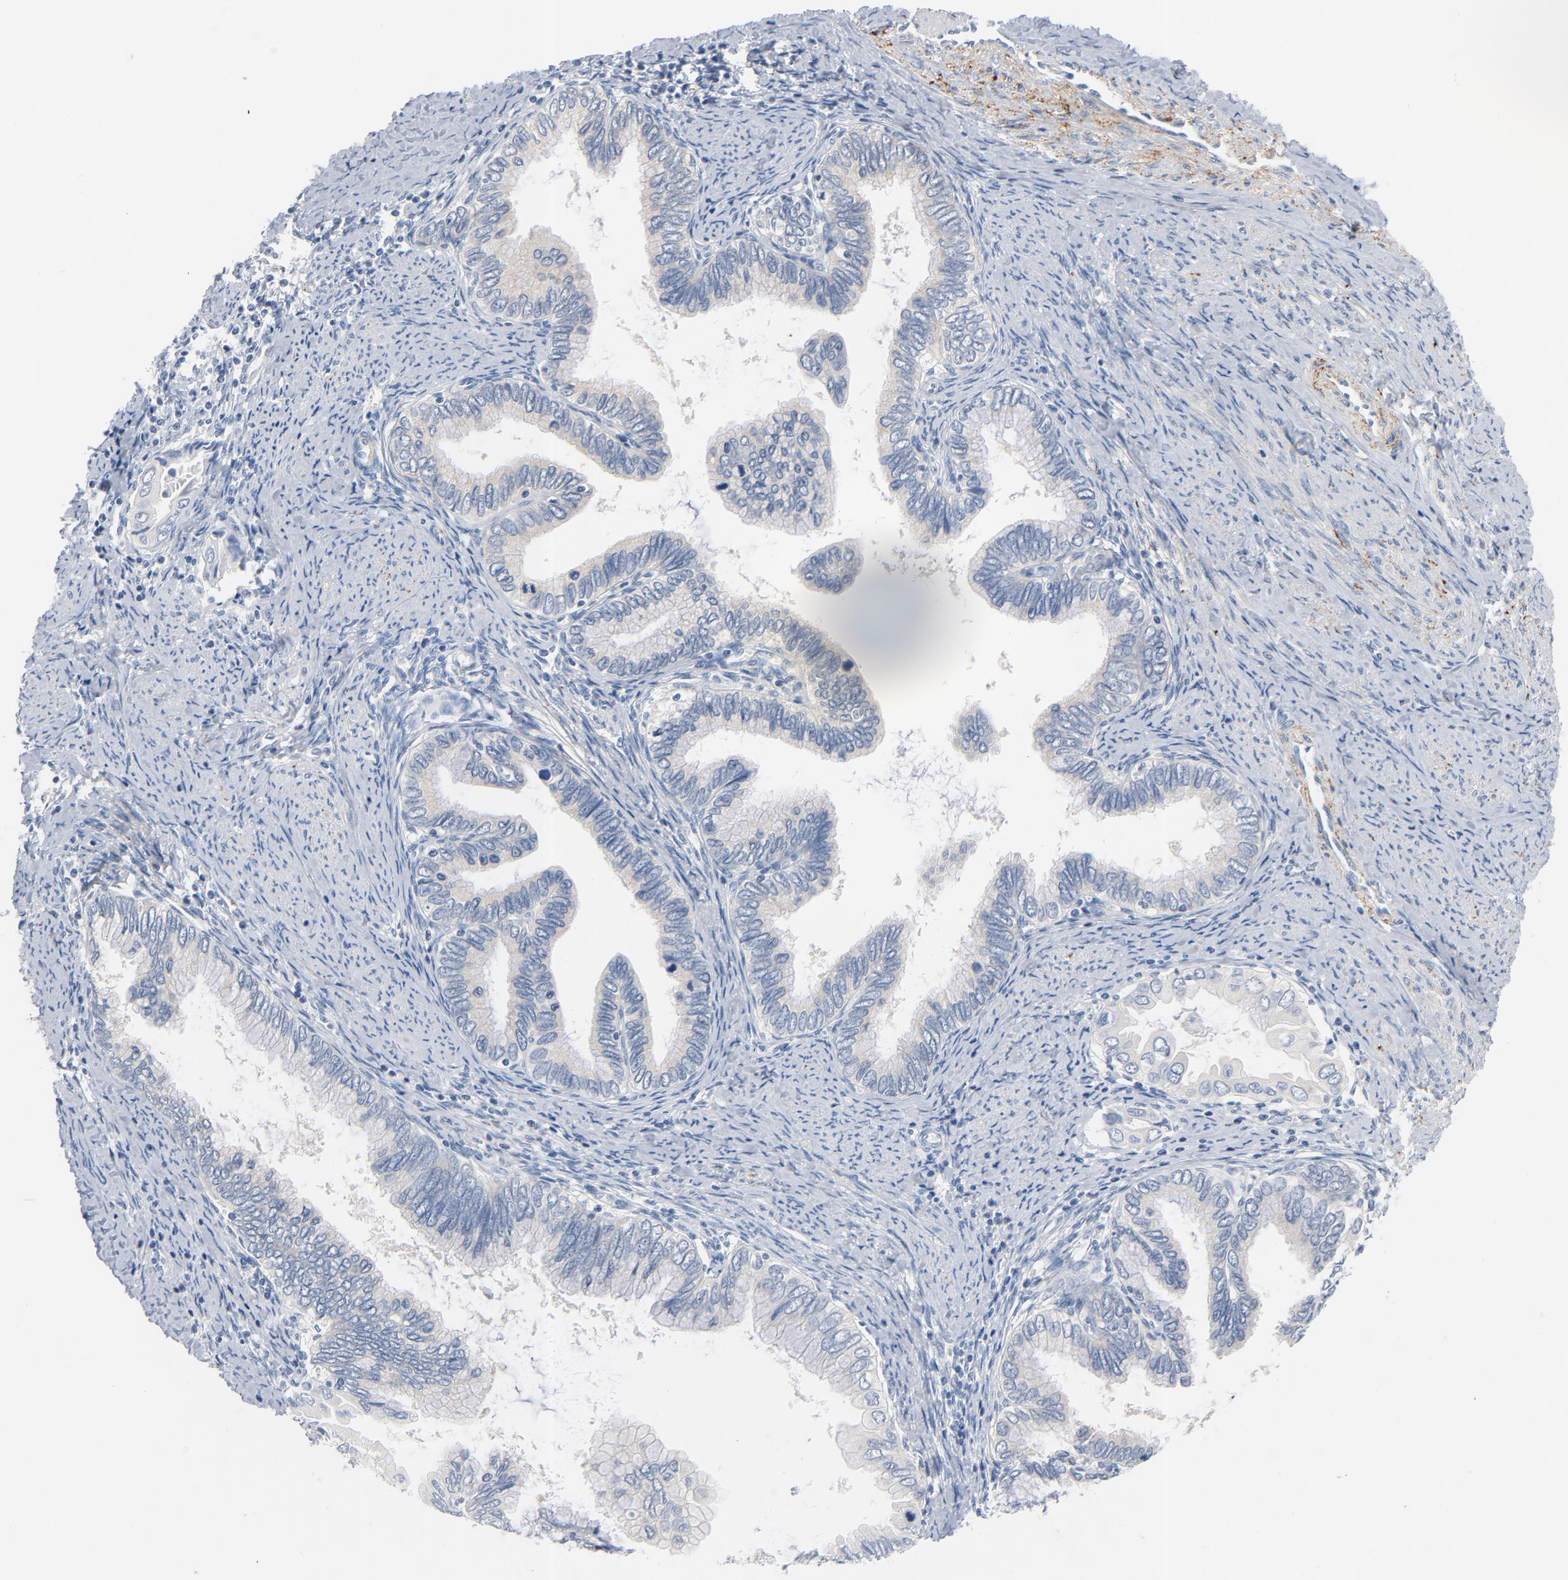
{"staining": {"intensity": "negative", "quantity": "none", "location": "none"}, "tissue": "cervical cancer", "cell_type": "Tumor cells", "image_type": "cancer", "snomed": [{"axis": "morphology", "description": "Adenocarcinoma, NOS"}, {"axis": "topography", "description": "Cervix"}], "caption": "Immunohistochemistry of cervical cancer exhibits no positivity in tumor cells.", "gene": "IFT43", "patient": {"sex": "female", "age": 49}}